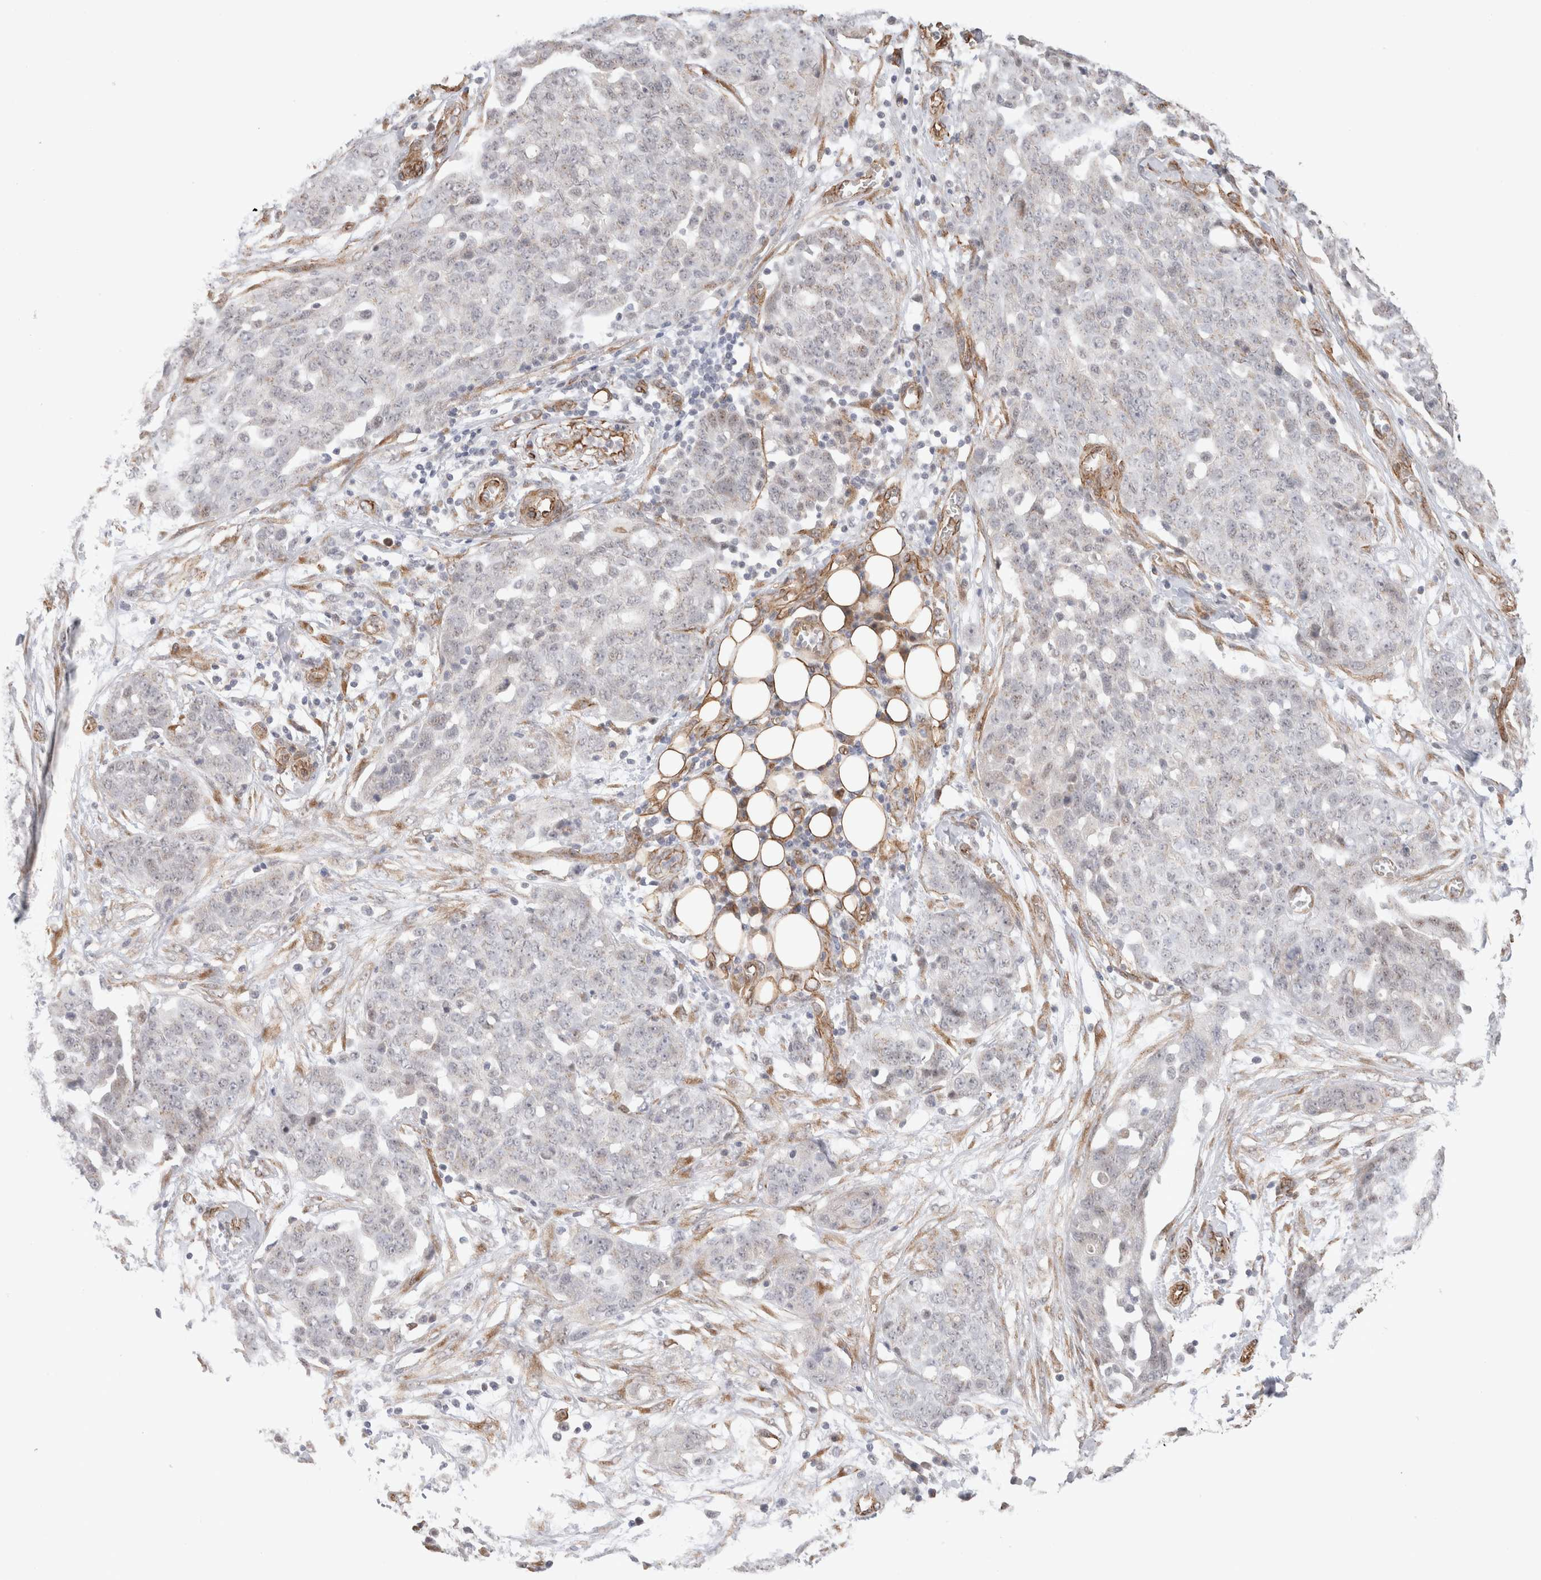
{"staining": {"intensity": "weak", "quantity": "<25%", "location": "nuclear"}, "tissue": "ovarian cancer", "cell_type": "Tumor cells", "image_type": "cancer", "snomed": [{"axis": "morphology", "description": "Cystadenocarcinoma, serous, NOS"}, {"axis": "topography", "description": "Soft tissue"}, {"axis": "topography", "description": "Ovary"}], "caption": "Tumor cells are negative for protein expression in human ovarian serous cystadenocarcinoma.", "gene": "CAAP1", "patient": {"sex": "female", "age": 57}}